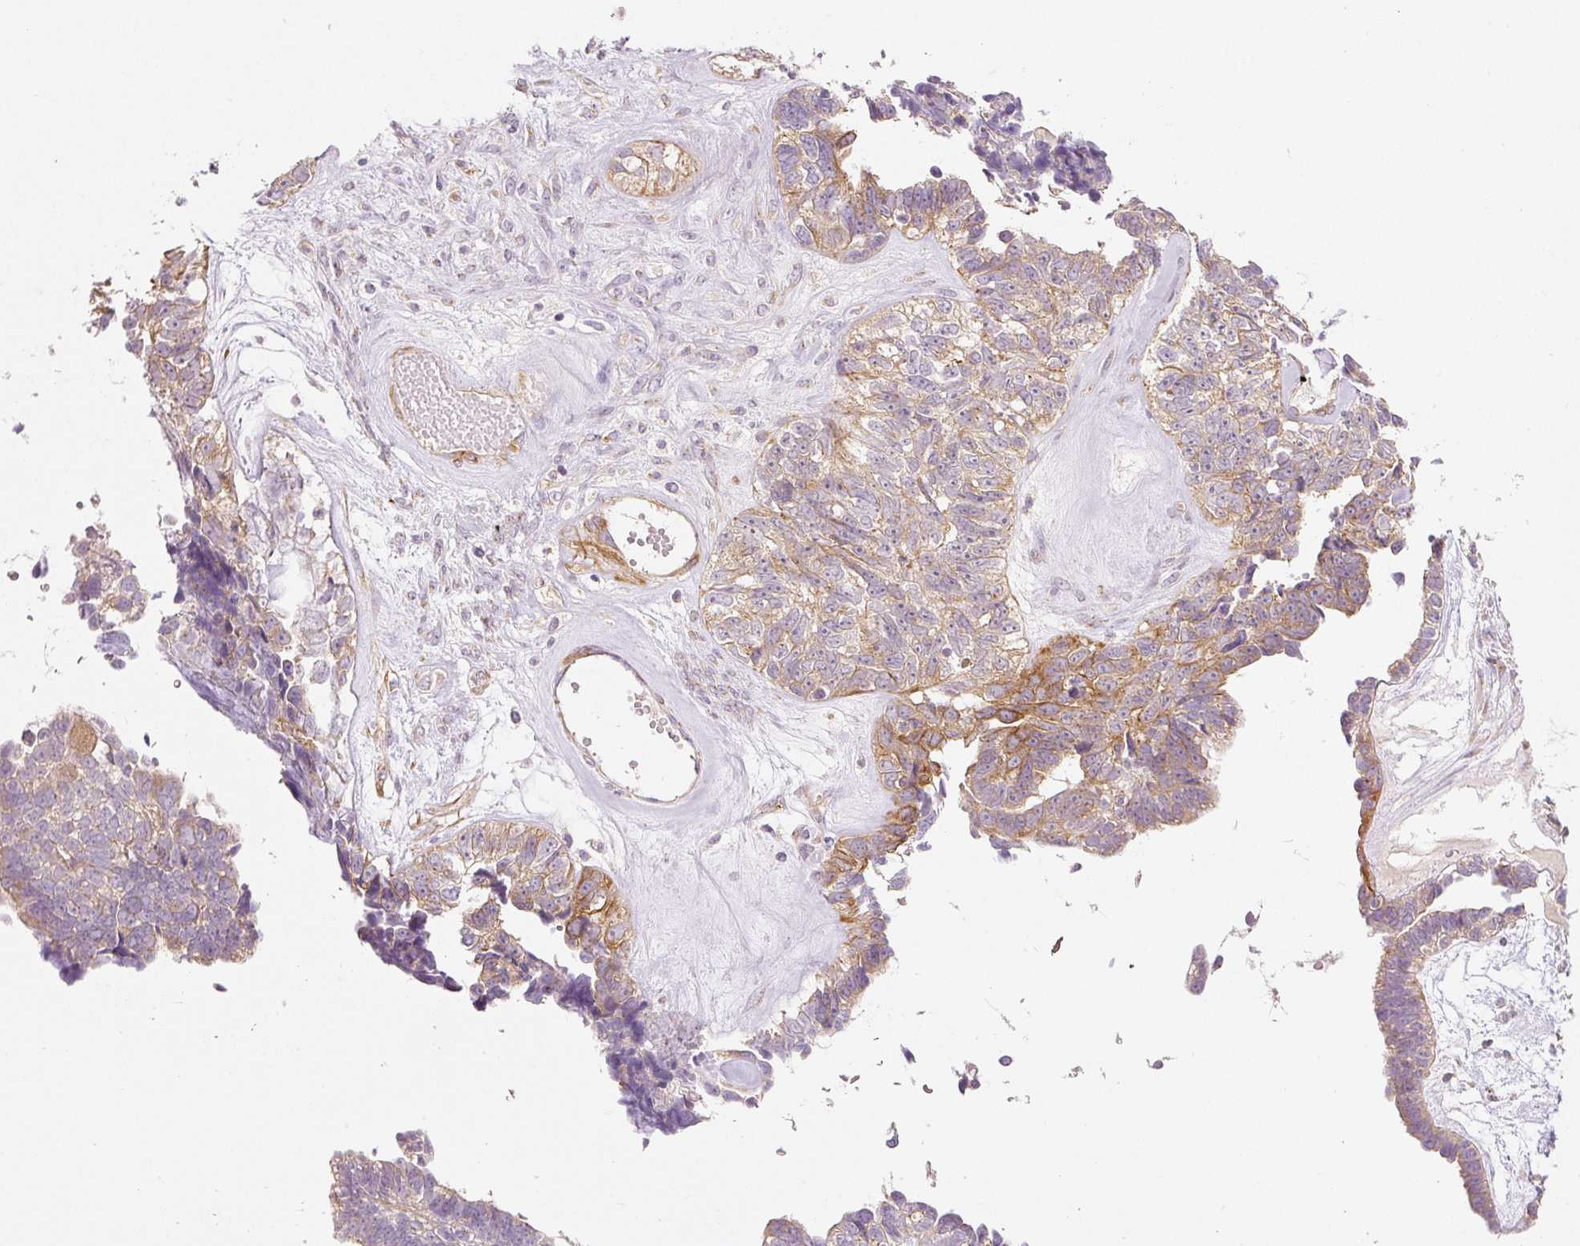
{"staining": {"intensity": "moderate", "quantity": "25%-75%", "location": "cytoplasmic/membranous"}, "tissue": "ovarian cancer", "cell_type": "Tumor cells", "image_type": "cancer", "snomed": [{"axis": "morphology", "description": "Cystadenocarcinoma, serous, NOS"}, {"axis": "topography", "description": "Ovary"}], "caption": "A histopathology image of human ovarian serous cystadenocarcinoma stained for a protein demonstrates moderate cytoplasmic/membranous brown staining in tumor cells.", "gene": "RNF167", "patient": {"sex": "female", "age": 79}}